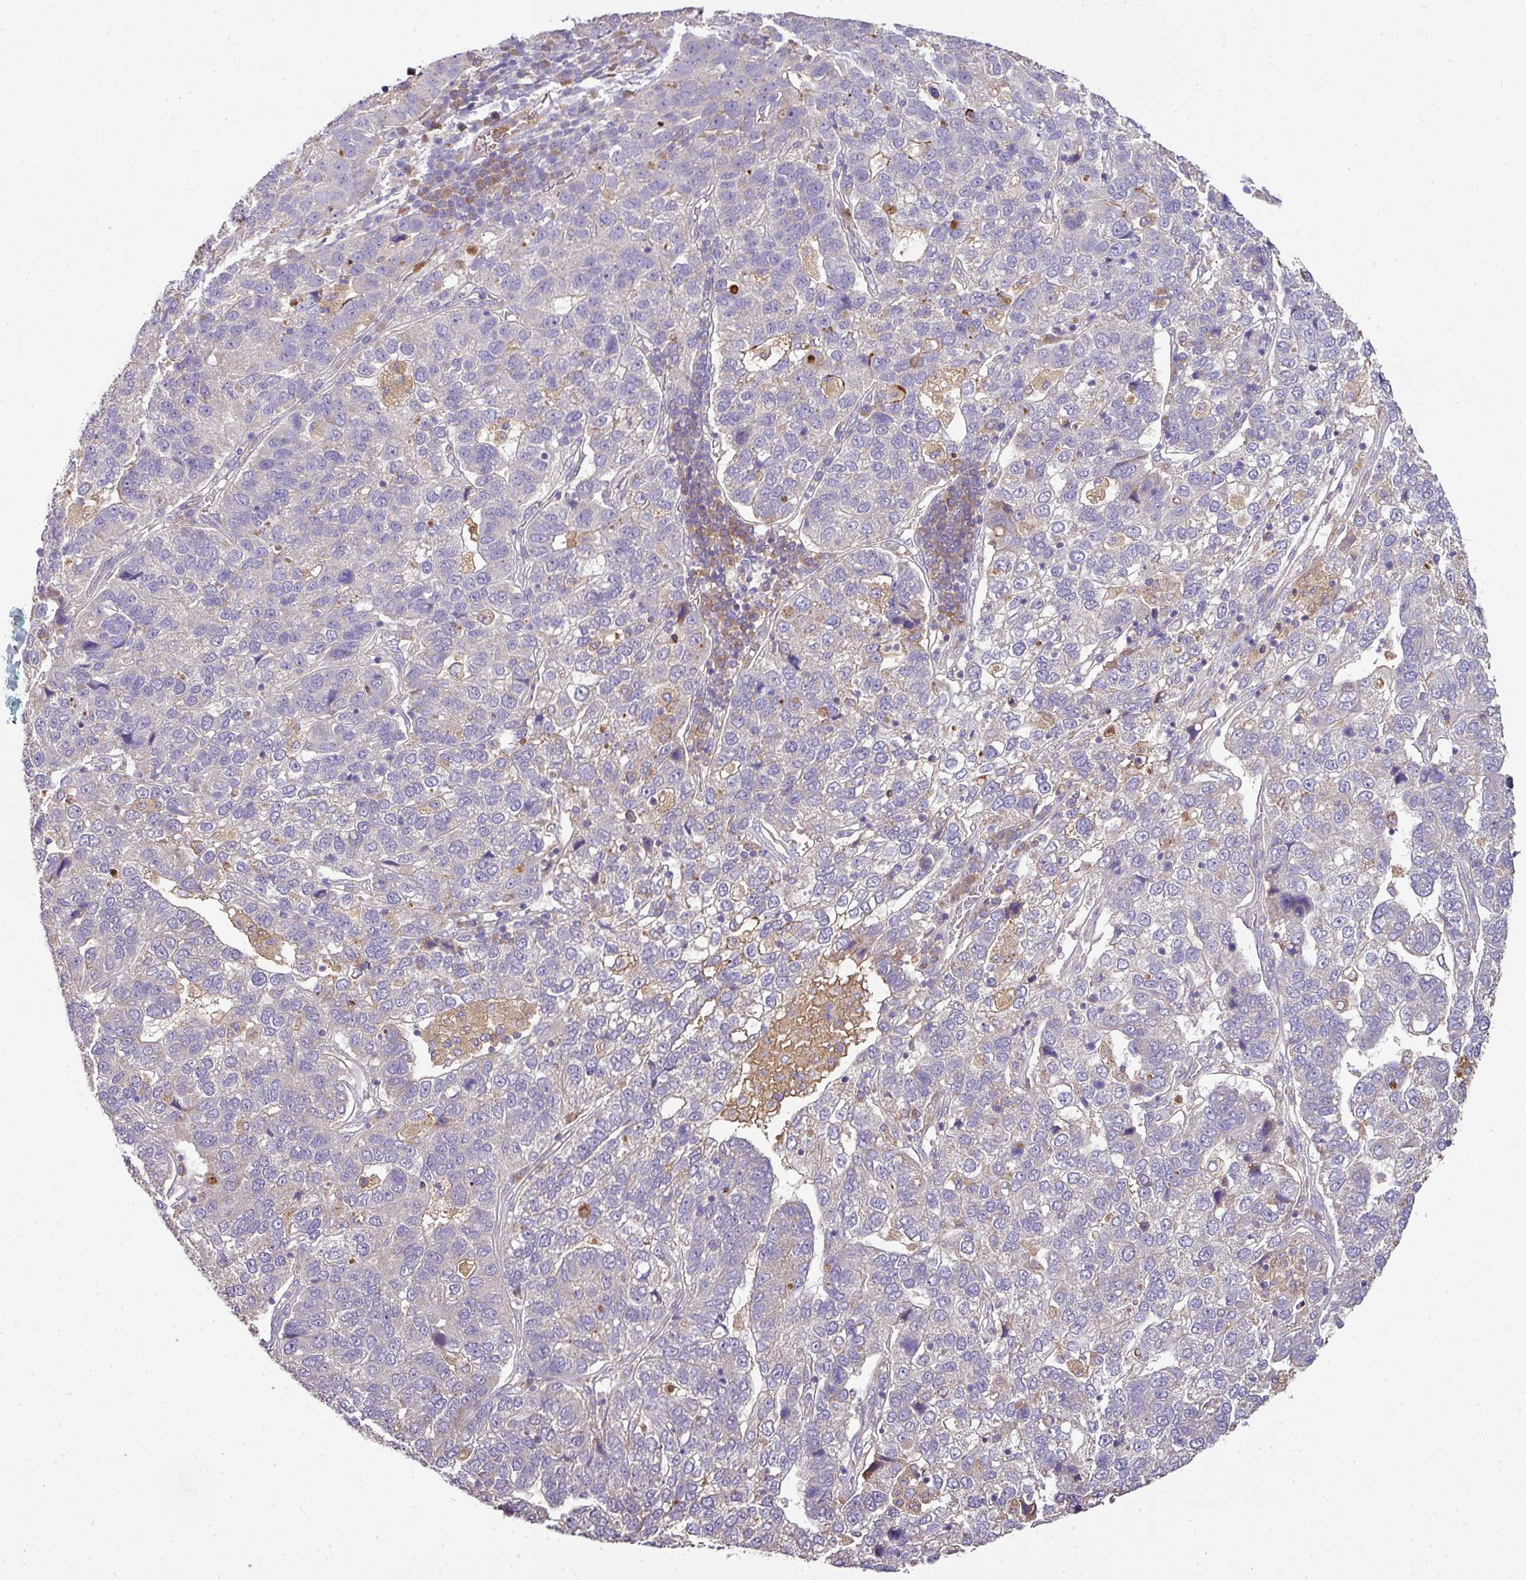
{"staining": {"intensity": "moderate", "quantity": "<25%", "location": "cytoplasmic/membranous"}, "tissue": "pancreatic cancer", "cell_type": "Tumor cells", "image_type": "cancer", "snomed": [{"axis": "morphology", "description": "Adenocarcinoma, NOS"}, {"axis": "topography", "description": "Pancreas"}], "caption": "A brown stain shows moderate cytoplasmic/membranous staining of a protein in human pancreatic cancer tumor cells.", "gene": "CAB39L", "patient": {"sex": "female", "age": 61}}